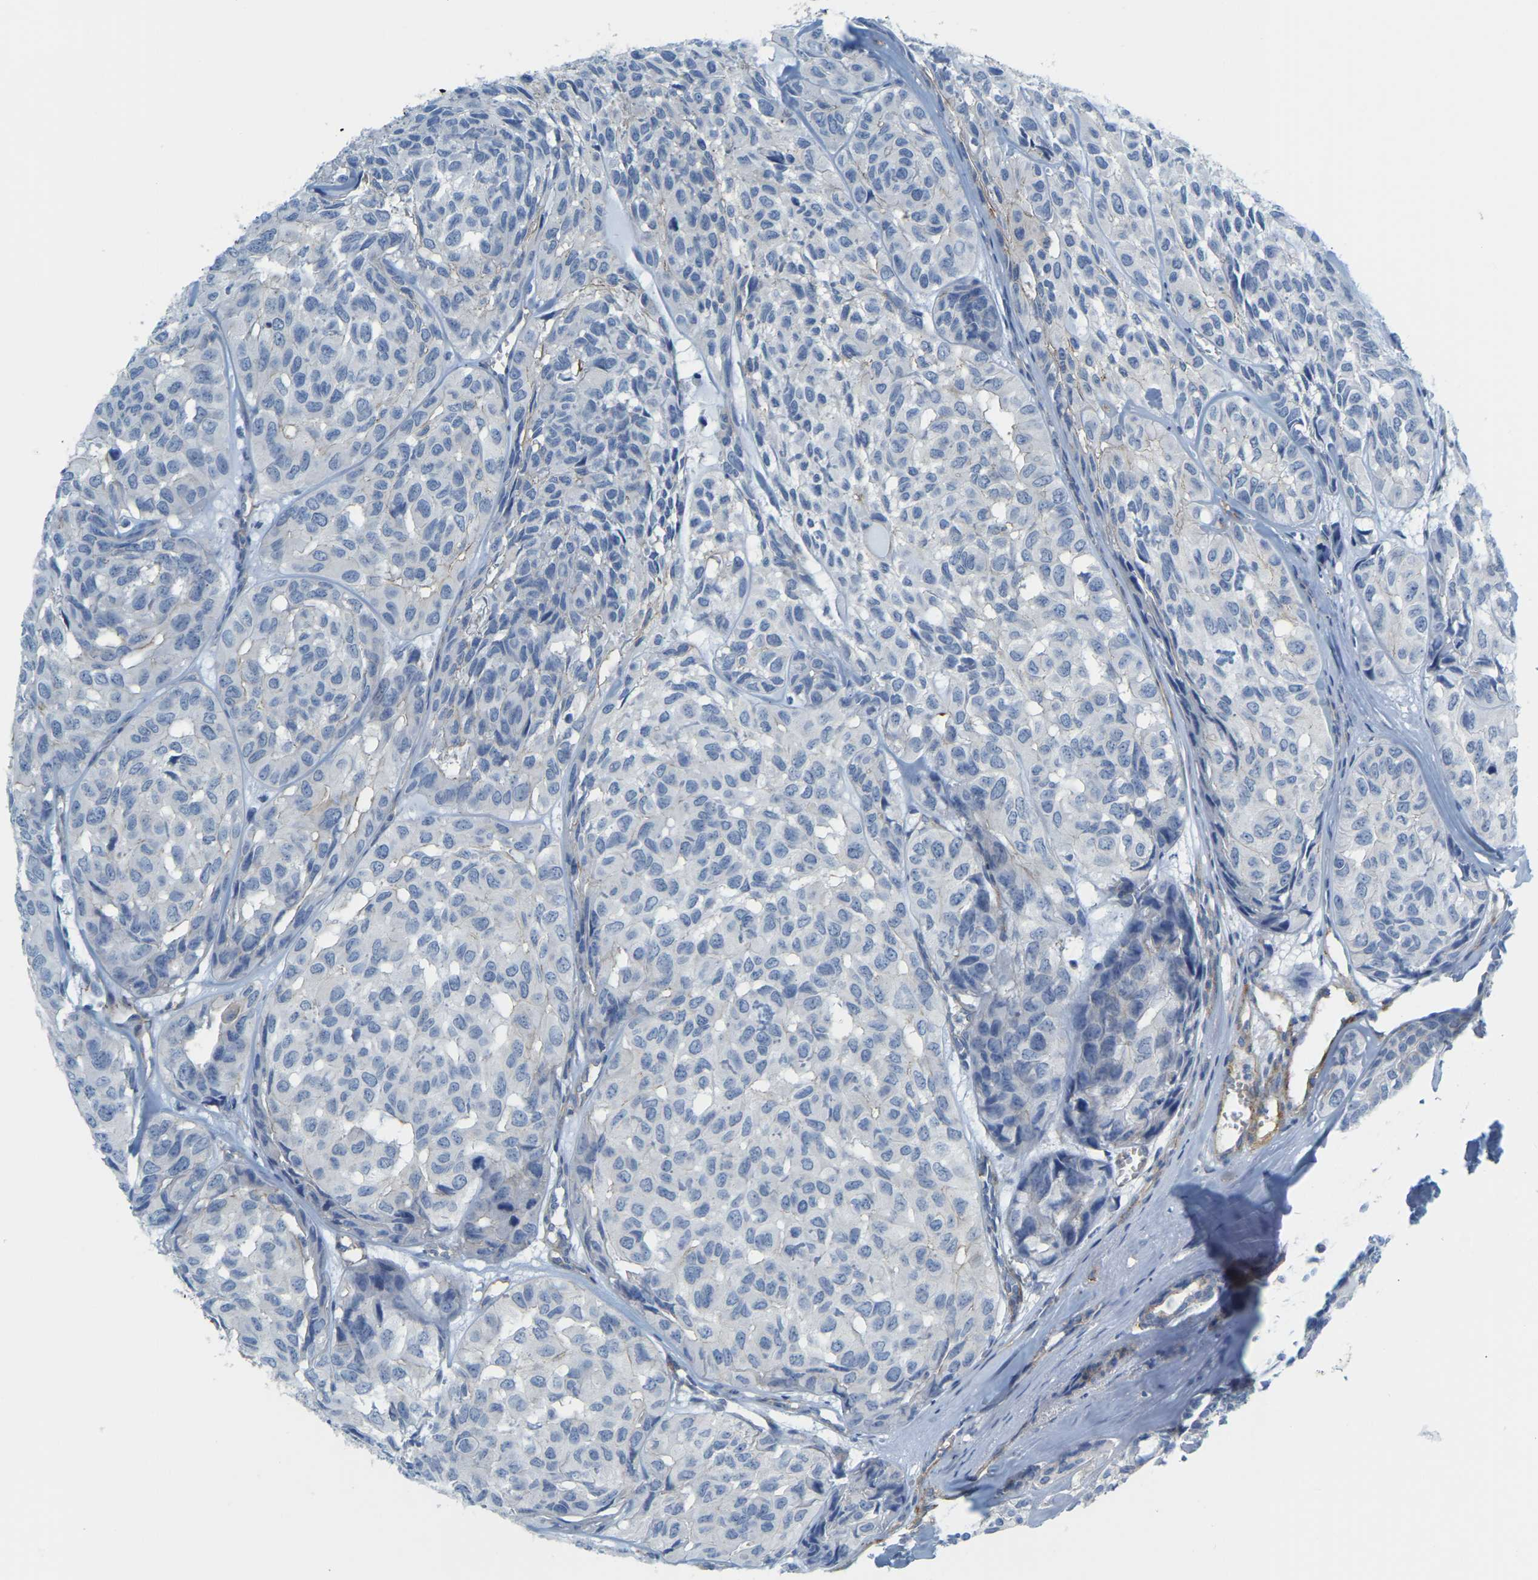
{"staining": {"intensity": "negative", "quantity": "none", "location": "none"}, "tissue": "head and neck cancer", "cell_type": "Tumor cells", "image_type": "cancer", "snomed": [{"axis": "morphology", "description": "Adenocarcinoma, NOS"}, {"axis": "topography", "description": "Salivary gland, NOS"}, {"axis": "topography", "description": "Head-Neck"}], "caption": "DAB (3,3'-diaminobenzidine) immunohistochemical staining of human adenocarcinoma (head and neck) displays no significant positivity in tumor cells.", "gene": "MYL3", "patient": {"sex": "female", "age": 76}}